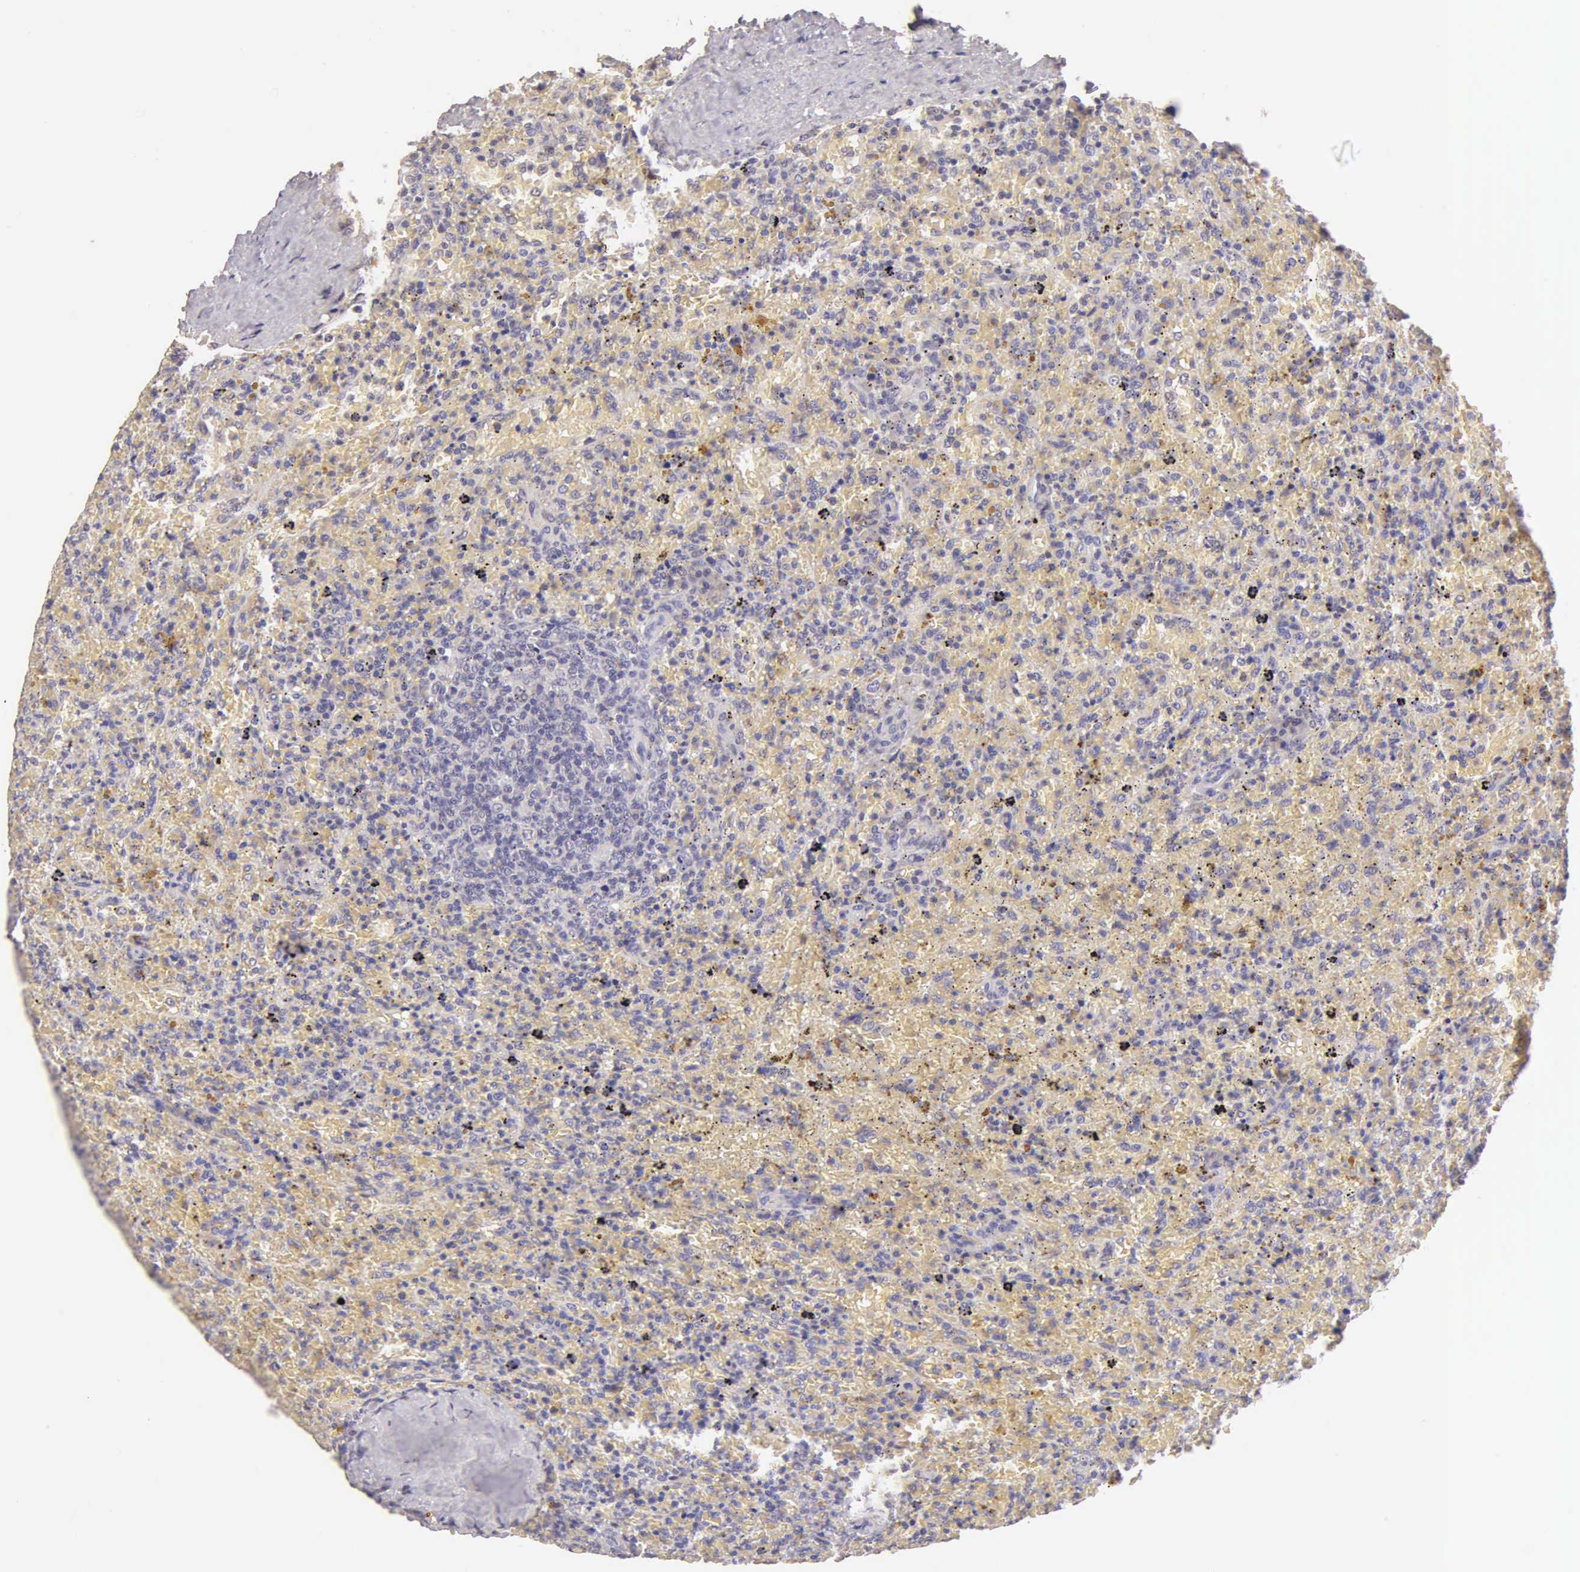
{"staining": {"intensity": "negative", "quantity": "none", "location": "none"}, "tissue": "lymphoma", "cell_type": "Tumor cells", "image_type": "cancer", "snomed": [{"axis": "morphology", "description": "Malignant lymphoma, non-Hodgkin's type, High grade"}, {"axis": "topography", "description": "Spleen"}, {"axis": "topography", "description": "Lymph node"}], "caption": "Lymphoma stained for a protein using immunohistochemistry shows no expression tumor cells.", "gene": "ESR1", "patient": {"sex": "female", "age": 70}}